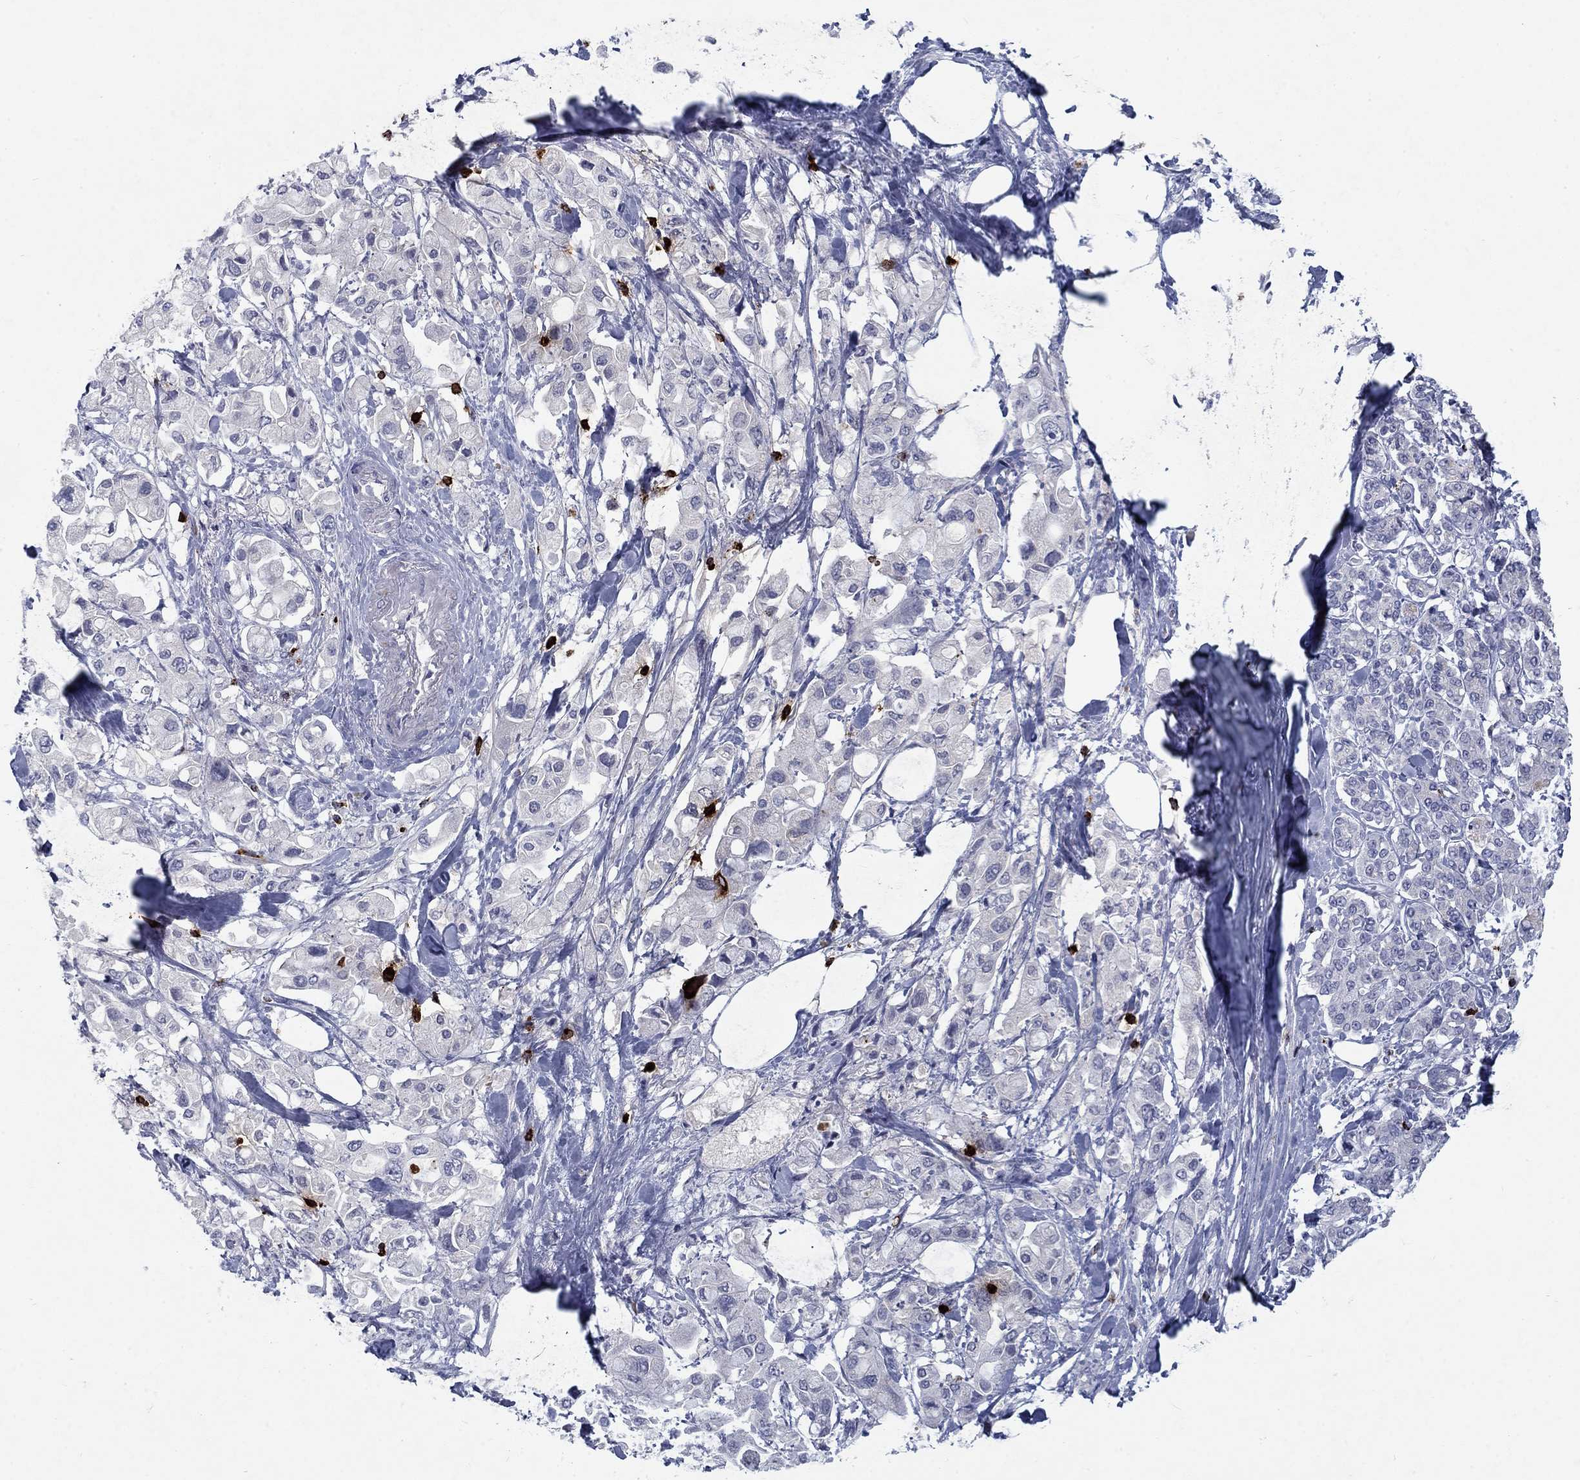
{"staining": {"intensity": "negative", "quantity": "none", "location": "none"}, "tissue": "pancreatic cancer", "cell_type": "Tumor cells", "image_type": "cancer", "snomed": [{"axis": "morphology", "description": "Adenocarcinoma, NOS"}, {"axis": "topography", "description": "Pancreas"}], "caption": "Human pancreatic cancer stained for a protein using immunohistochemistry shows no expression in tumor cells.", "gene": "GZMA", "patient": {"sex": "female", "age": 56}}